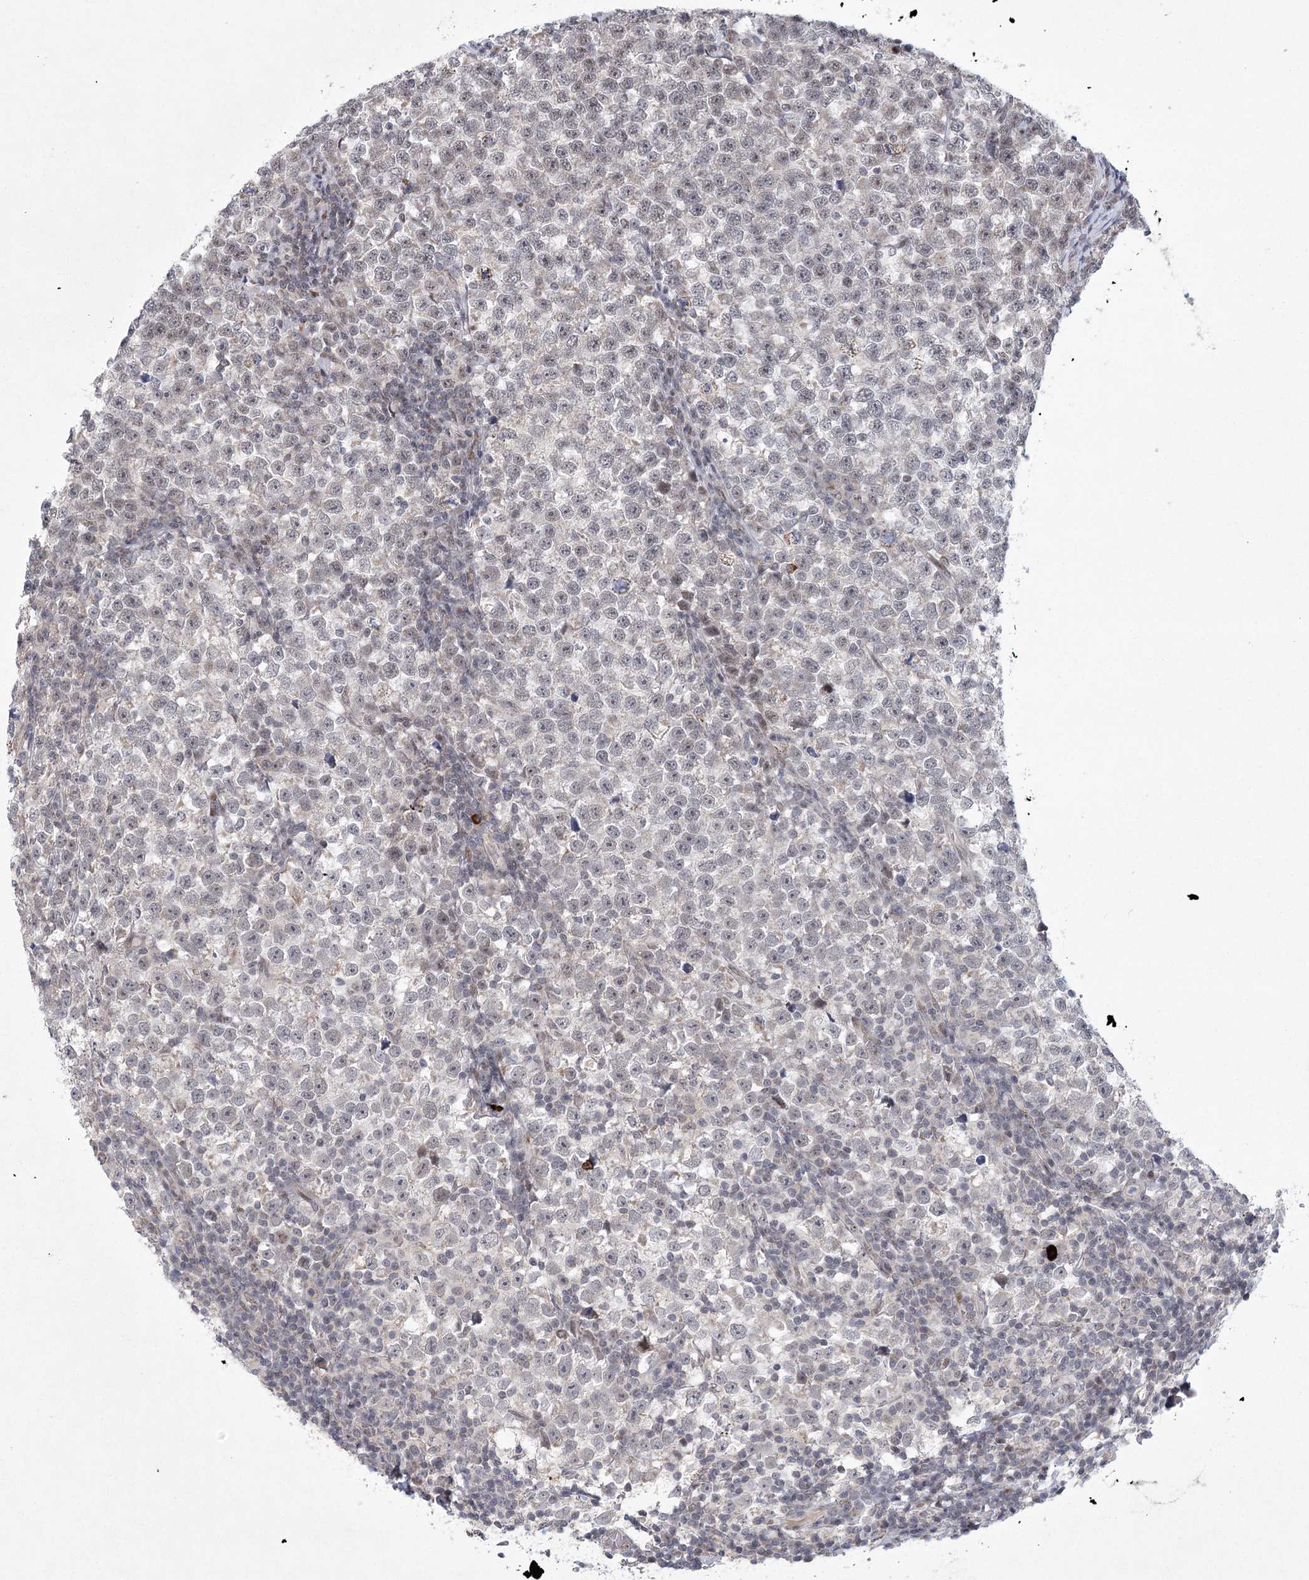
{"staining": {"intensity": "weak", "quantity": "<25%", "location": "nuclear"}, "tissue": "testis cancer", "cell_type": "Tumor cells", "image_type": "cancer", "snomed": [{"axis": "morphology", "description": "Normal tissue, NOS"}, {"axis": "morphology", "description": "Seminoma, NOS"}, {"axis": "topography", "description": "Testis"}], "caption": "Tumor cells show no significant staining in testis cancer (seminoma).", "gene": "CIB4", "patient": {"sex": "male", "age": 43}}